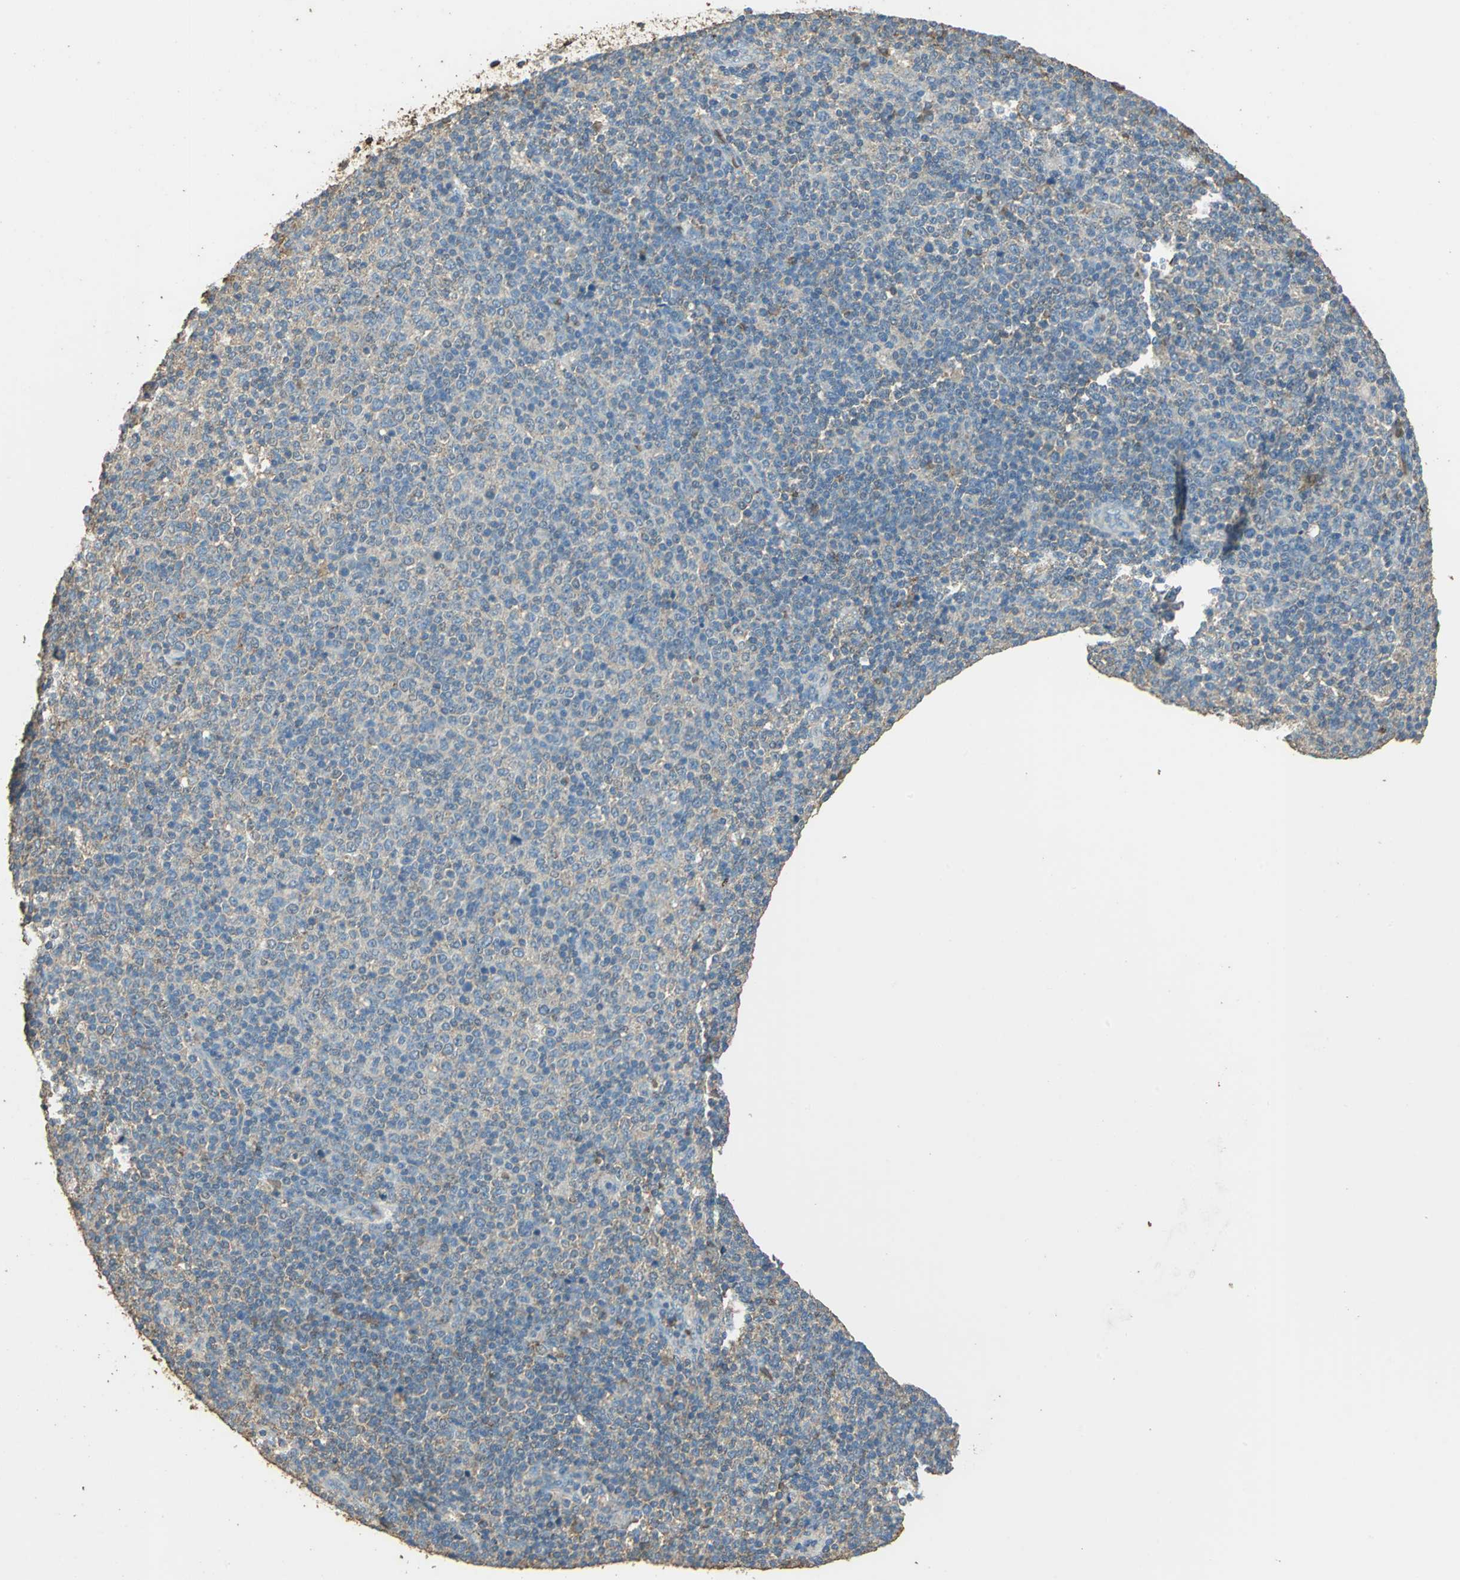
{"staining": {"intensity": "weak", "quantity": ">75%", "location": "cytoplasmic/membranous"}, "tissue": "lymphoma", "cell_type": "Tumor cells", "image_type": "cancer", "snomed": [{"axis": "morphology", "description": "Malignant lymphoma, non-Hodgkin's type, Low grade"}, {"axis": "topography", "description": "Lymph node"}], "caption": "A brown stain shows weak cytoplasmic/membranous positivity of a protein in human malignant lymphoma, non-Hodgkin's type (low-grade) tumor cells.", "gene": "TRAPPC2", "patient": {"sex": "male", "age": 70}}